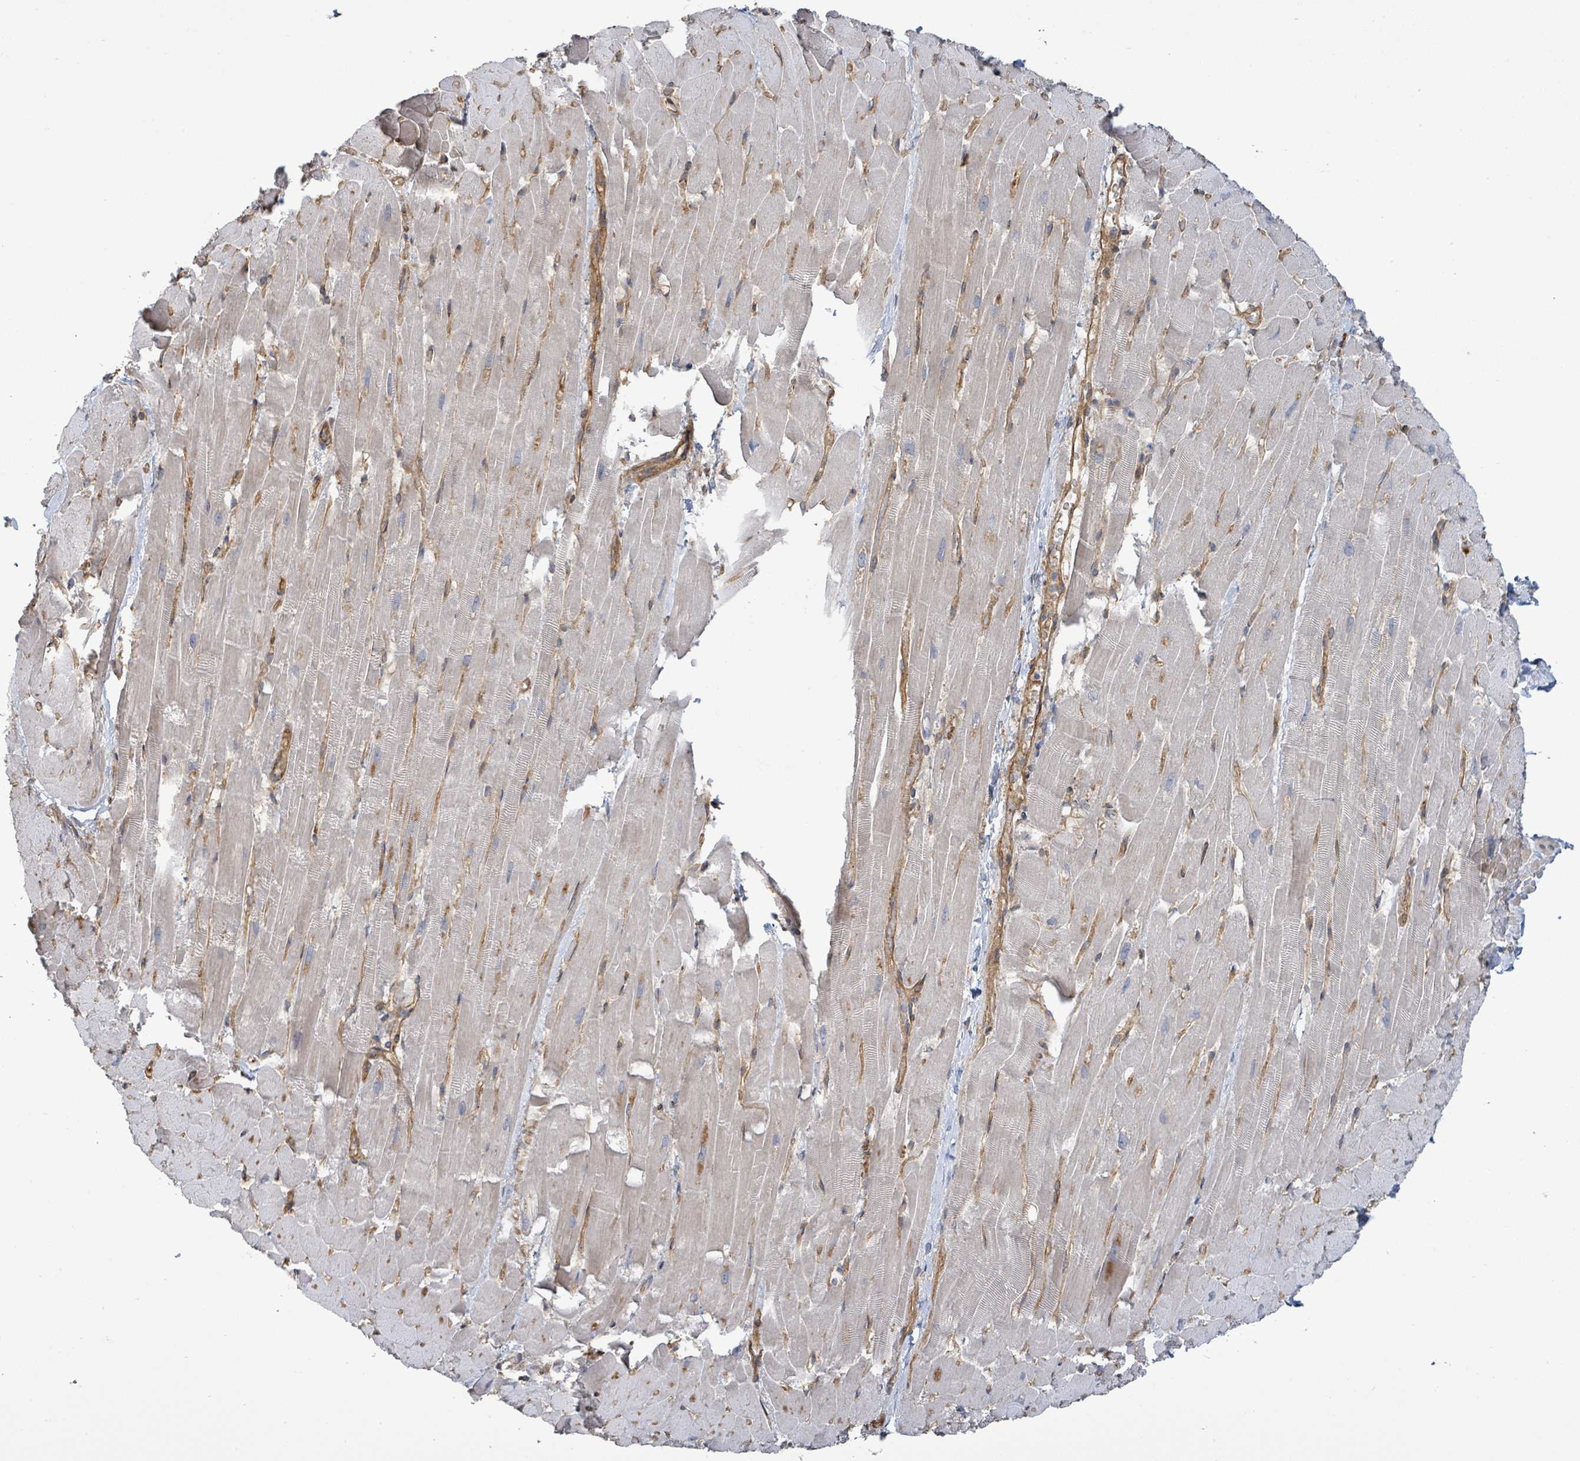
{"staining": {"intensity": "negative", "quantity": "none", "location": "none"}, "tissue": "heart muscle", "cell_type": "Cardiomyocytes", "image_type": "normal", "snomed": [{"axis": "morphology", "description": "Normal tissue, NOS"}, {"axis": "topography", "description": "Heart"}], "caption": "The photomicrograph exhibits no significant staining in cardiomyocytes of heart muscle. (Immunohistochemistry, brightfield microscopy, high magnification).", "gene": "ARPIN", "patient": {"sex": "male", "age": 37}}